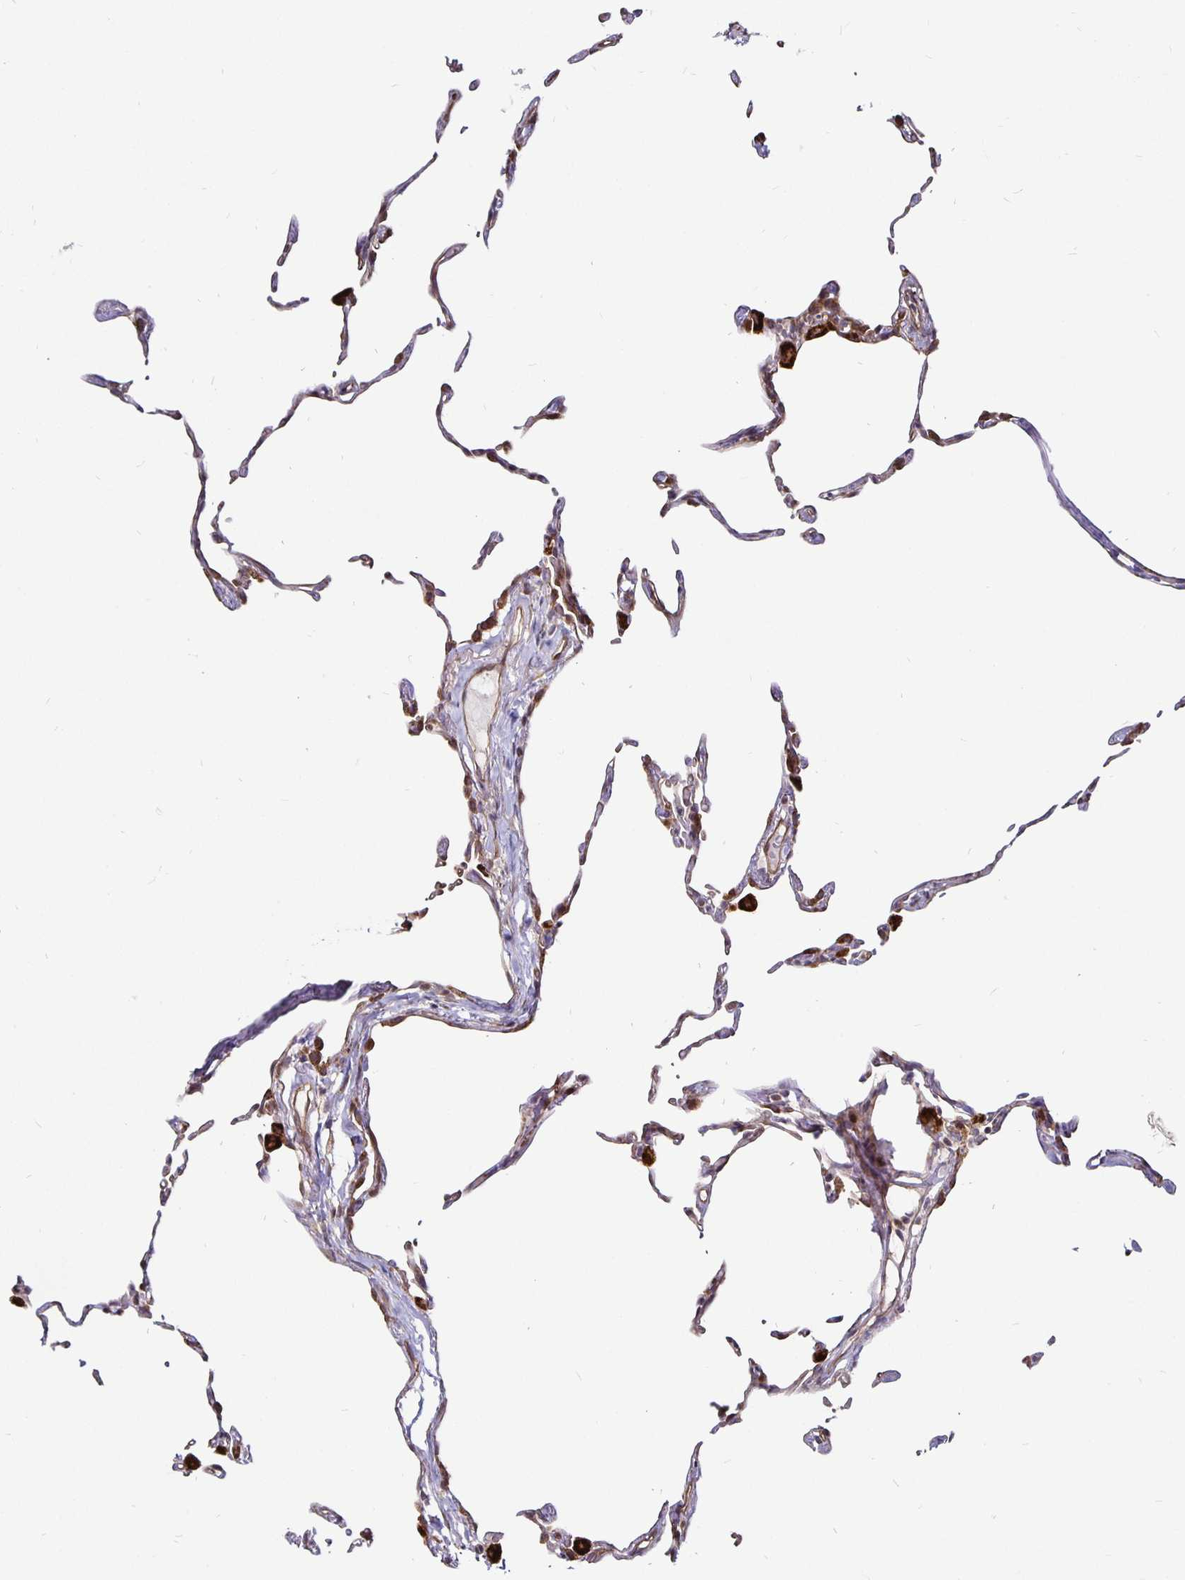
{"staining": {"intensity": "negative", "quantity": "none", "location": "none"}, "tissue": "lung", "cell_type": "Alveolar cells", "image_type": "normal", "snomed": [{"axis": "morphology", "description": "Normal tissue, NOS"}, {"axis": "topography", "description": "Lung"}], "caption": "Immunohistochemical staining of unremarkable lung shows no significant staining in alveolar cells.", "gene": "CYP27A1", "patient": {"sex": "female", "age": 57}}